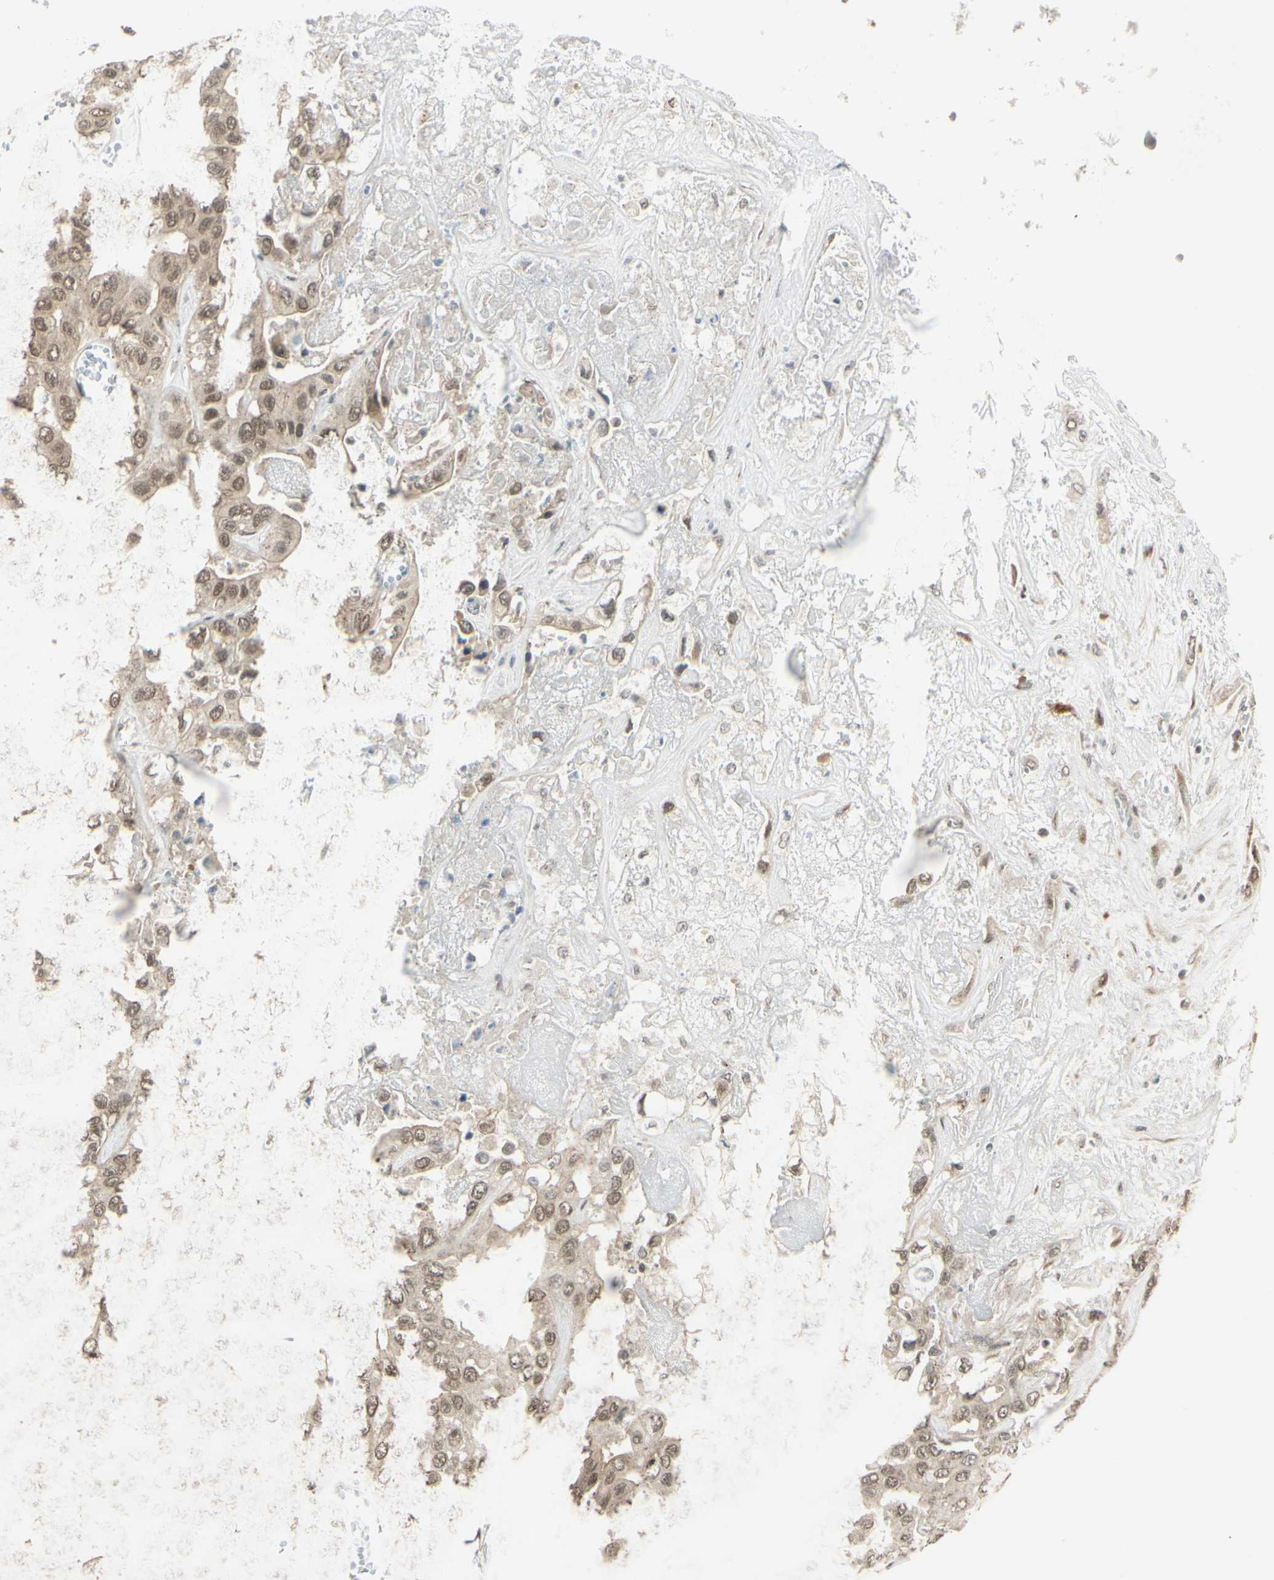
{"staining": {"intensity": "moderate", "quantity": ">75%", "location": "cytoplasmic/membranous,nuclear"}, "tissue": "liver cancer", "cell_type": "Tumor cells", "image_type": "cancer", "snomed": [{"axis": "morphology", "description": "Cholangiocarcinoma"}, {"axis": "topography", "description": "Liver"}], "caption": "Immunohistochemistry (IHC) of human liver cancer displays medium levels of moderate cytoplasmic/membranous and nuclear staining in about >75% of tumor cells.", "gene": "BRMS1", "patient": {"sex": "female", "age": 52}}